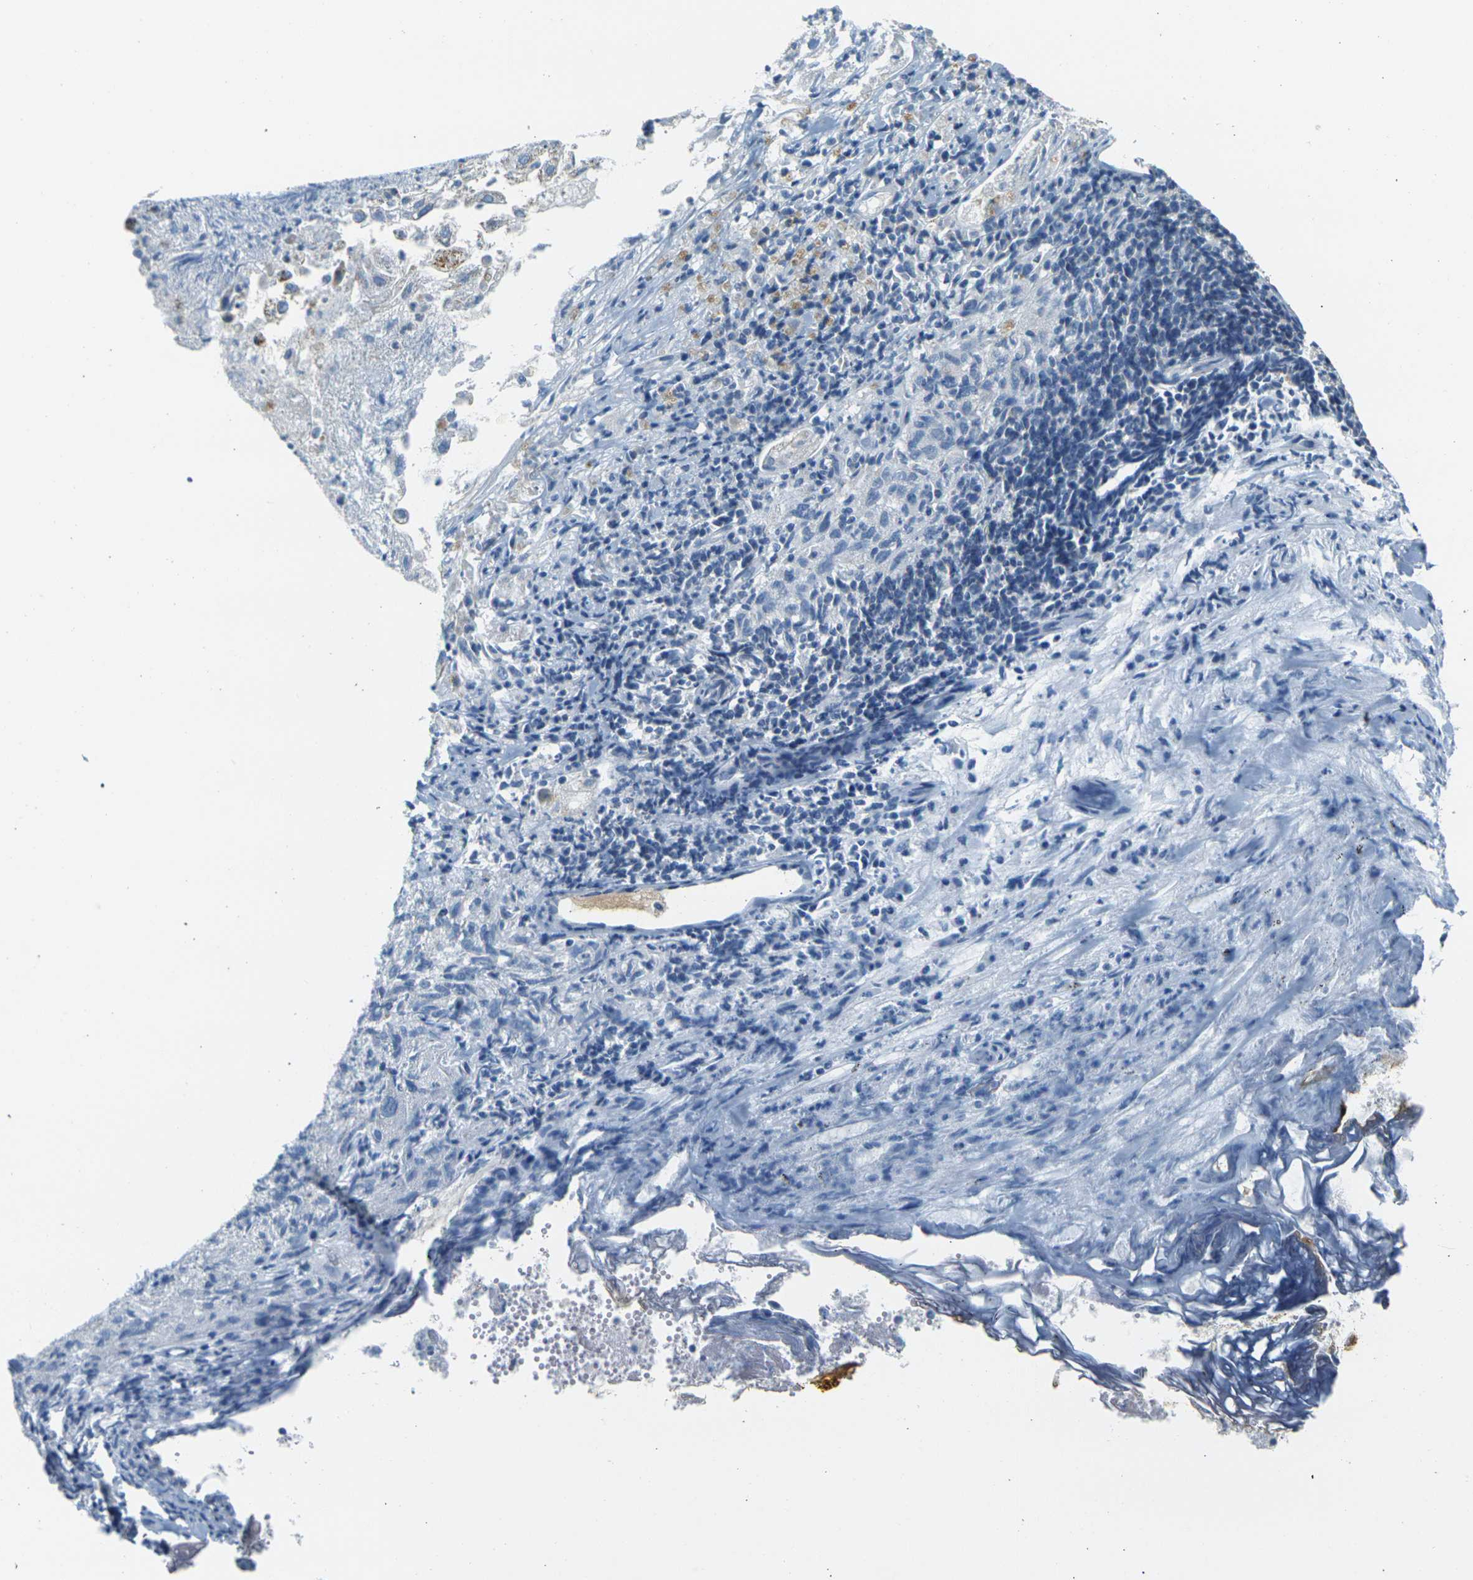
{"staining": {"intensity": "moderate", "quantity": "25%-75%", "location": "cytoplasmic/membranous"}, "tissue": "lung cancer", "cell_type": "Tumor cells", "image_type": "cancer", "snomed": [{"axis": "morphology", "description": "Inflammation, NOS"}, {"axis": "morphology", "description": "Squamous cell carcinoma, NOS"}, {"axis": "topography", "description": "Lymph node"}, {"axis": "topography", "description": "Soft tissue"}, {"axis": "topography", "description": "Lung"}], "caption": "Lung cancer tissue reveals moderate cytoplasmic/membranous expression in approximately 25%-75% of tumor cells", "gene": "PARD6B", "patient": {"sex": "male", "age": 66}}